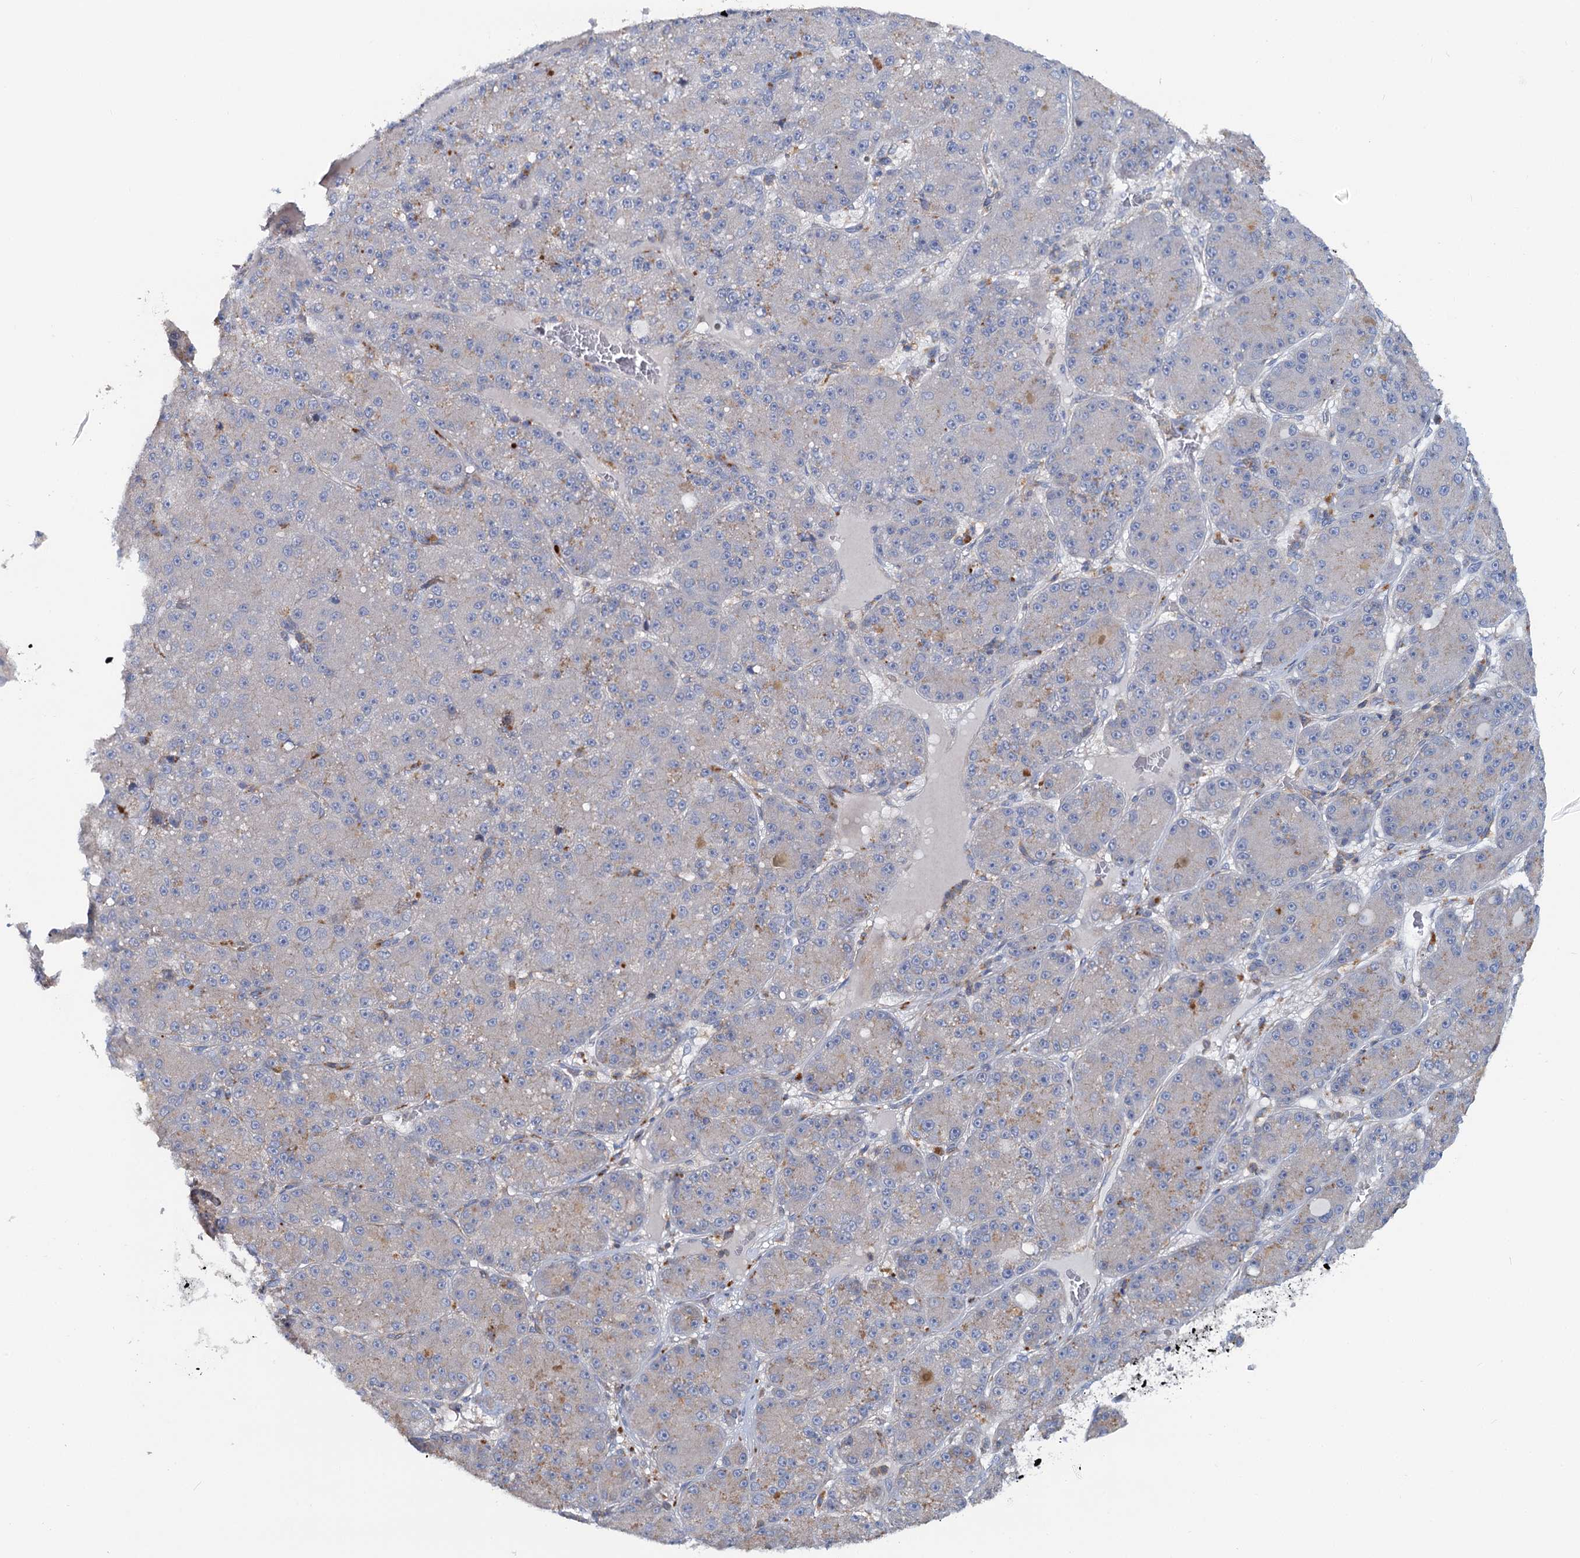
{"staining": {"intensity": "weak", "quantity": "<25%", "location": "cytoplasmic/membranous"}, "tissue": "liver cancer", "cell_type": "Tumor cells", "image_type": "cancer", "snomed": [{"axis": "morphology", "description": "Carcinoma, Hepatocellular, NOS"}, {"axis": "topography", "description": "Liver"}], "caption": "A micrograph of human liver hepatocellular carcinoma is negative for staining in tumor cells.", "gene": "LRCH4", "patient": {"sex": "male", "age": 67}}